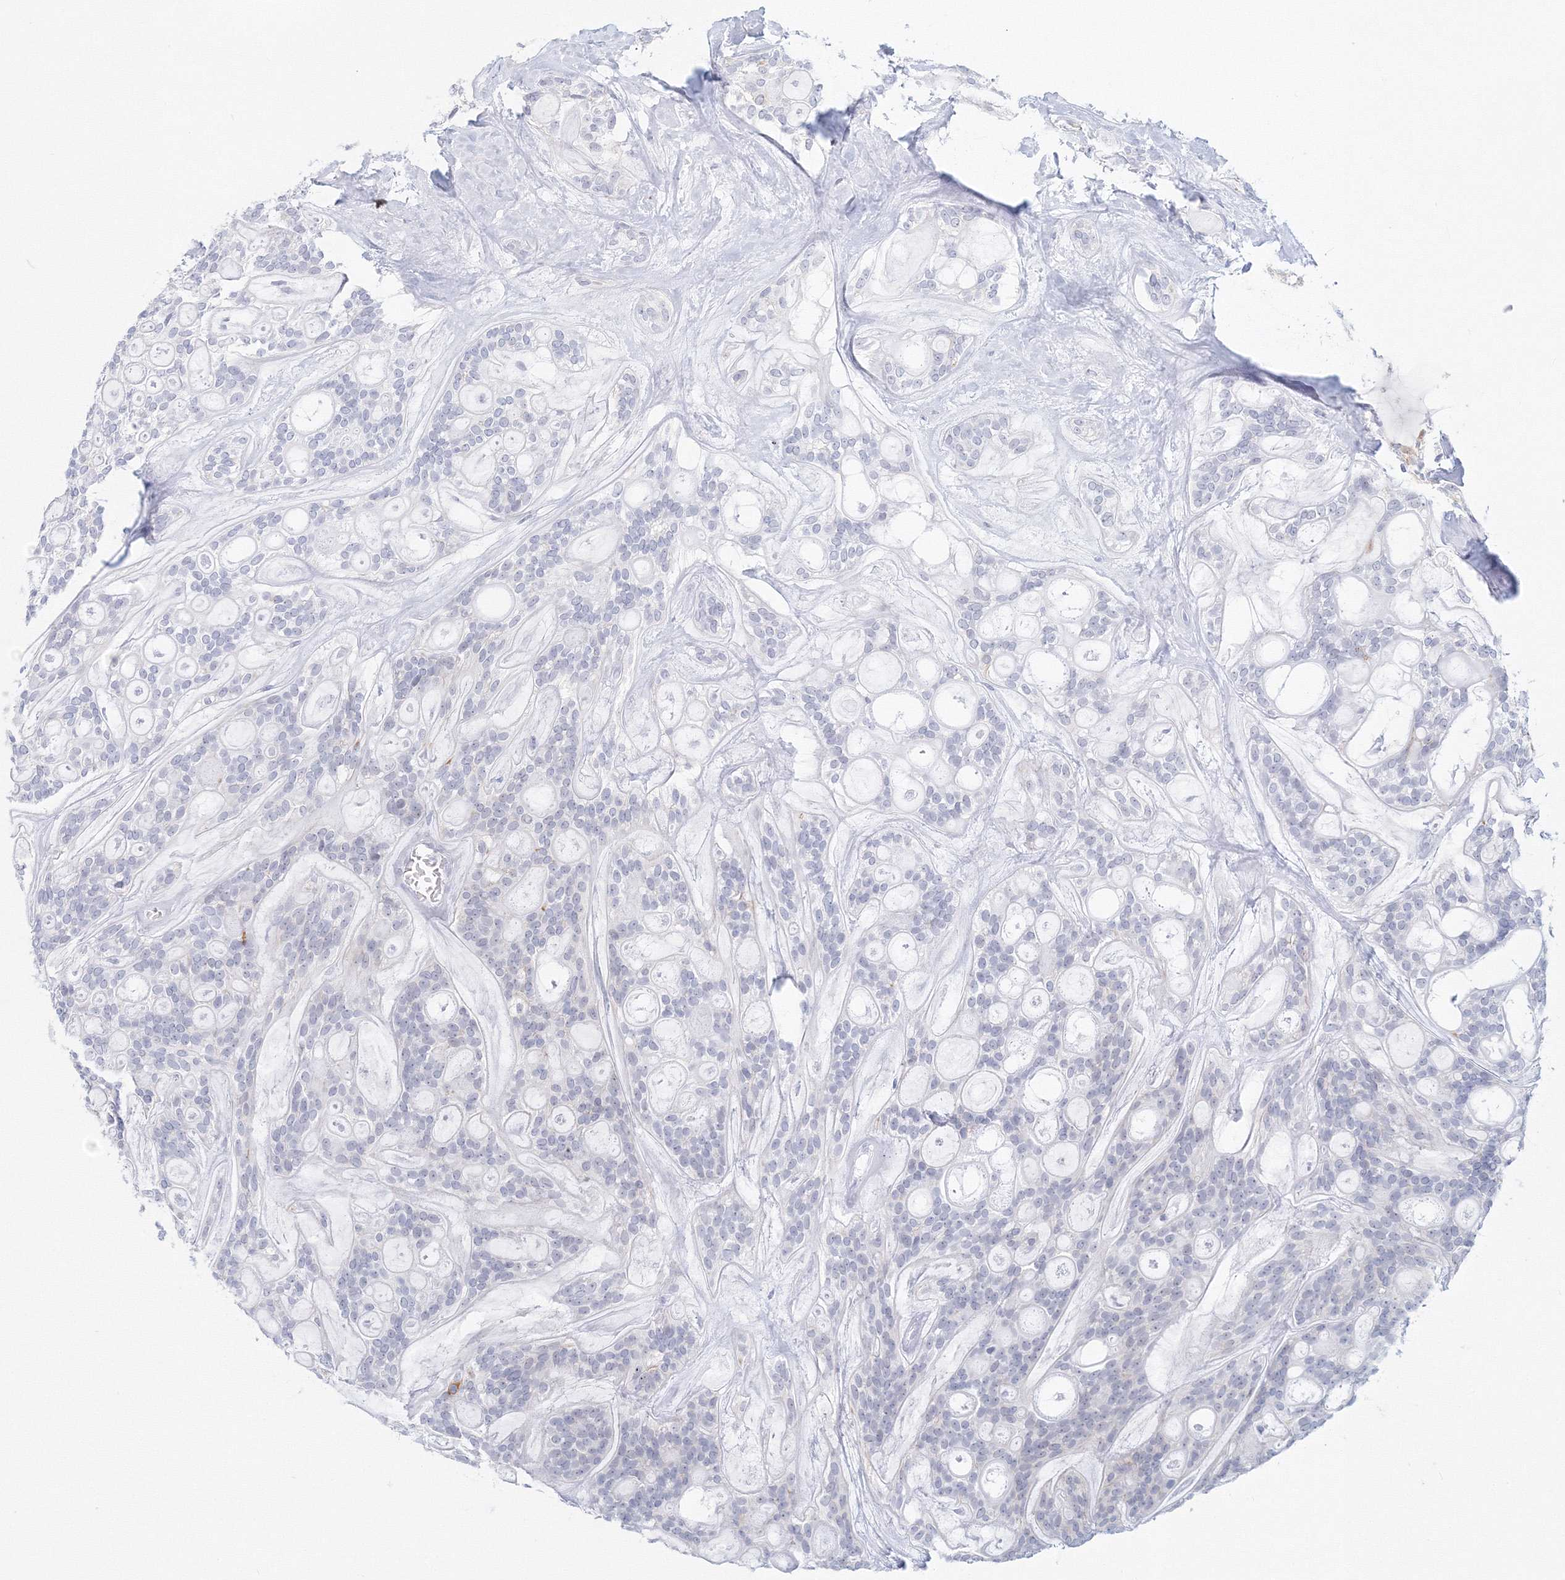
{"staining": {"intensity": "weak", "quantity": "<25%", "location": "cytoplasmic/membranous"}, "tissue": "head and neck cancer", "cell_type": "Tumor cells", "image_type": "cancer", "snomed": [{"axis": "morphology", "description": "Adenocarcinoma, NOS"}, {"axis": "topography", "description": "Head-Neck"}], "caption": "Adenocarcinoma (head and neck) stained for a protein using immunohistochemistry reveals no expression tumor cells.", "gene": "VSIG1", "patient": {"sex": "male", "age": 66}}